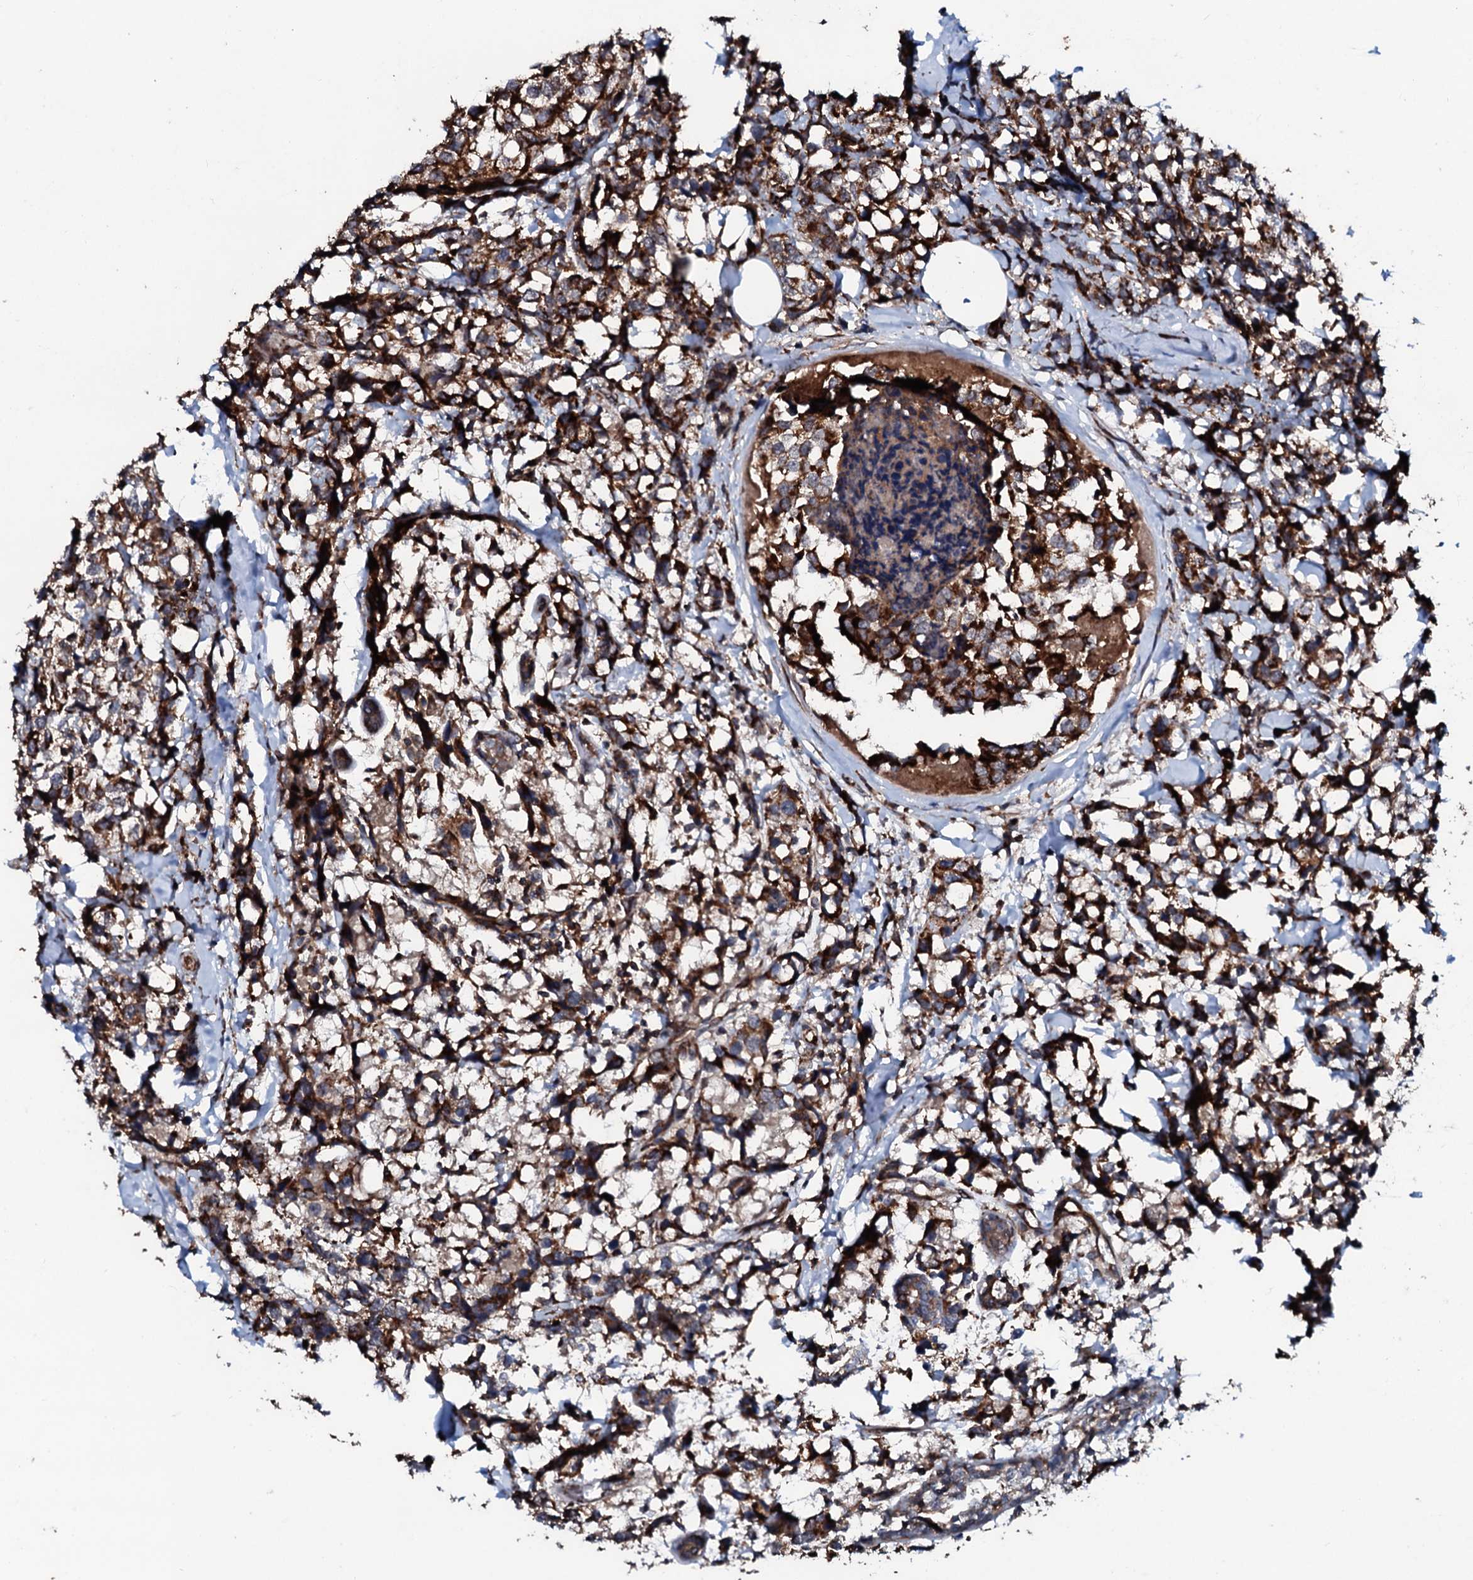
{"staining": {"intensity": "strong", "quantity": ">75%", "location": "cytoplasmic/membranous"}, "tissue": "breast cancer", "cell_type": "Tumor cells", "image_type": "cancer", "snomed": [{"axis": "morphology", "description": "Lobular carcinoma"}, {"axis": "topography", "description": "Breast"}], "caption": "The image demonstrates immunohistochemical staining of breast lobular carcinoma. There is strong cytoplasmic/membranous staining is seen in approximately >75% of tumor cells.", "gene": "SDHAF2", "patient": {"sex": "female", "age": 59}}